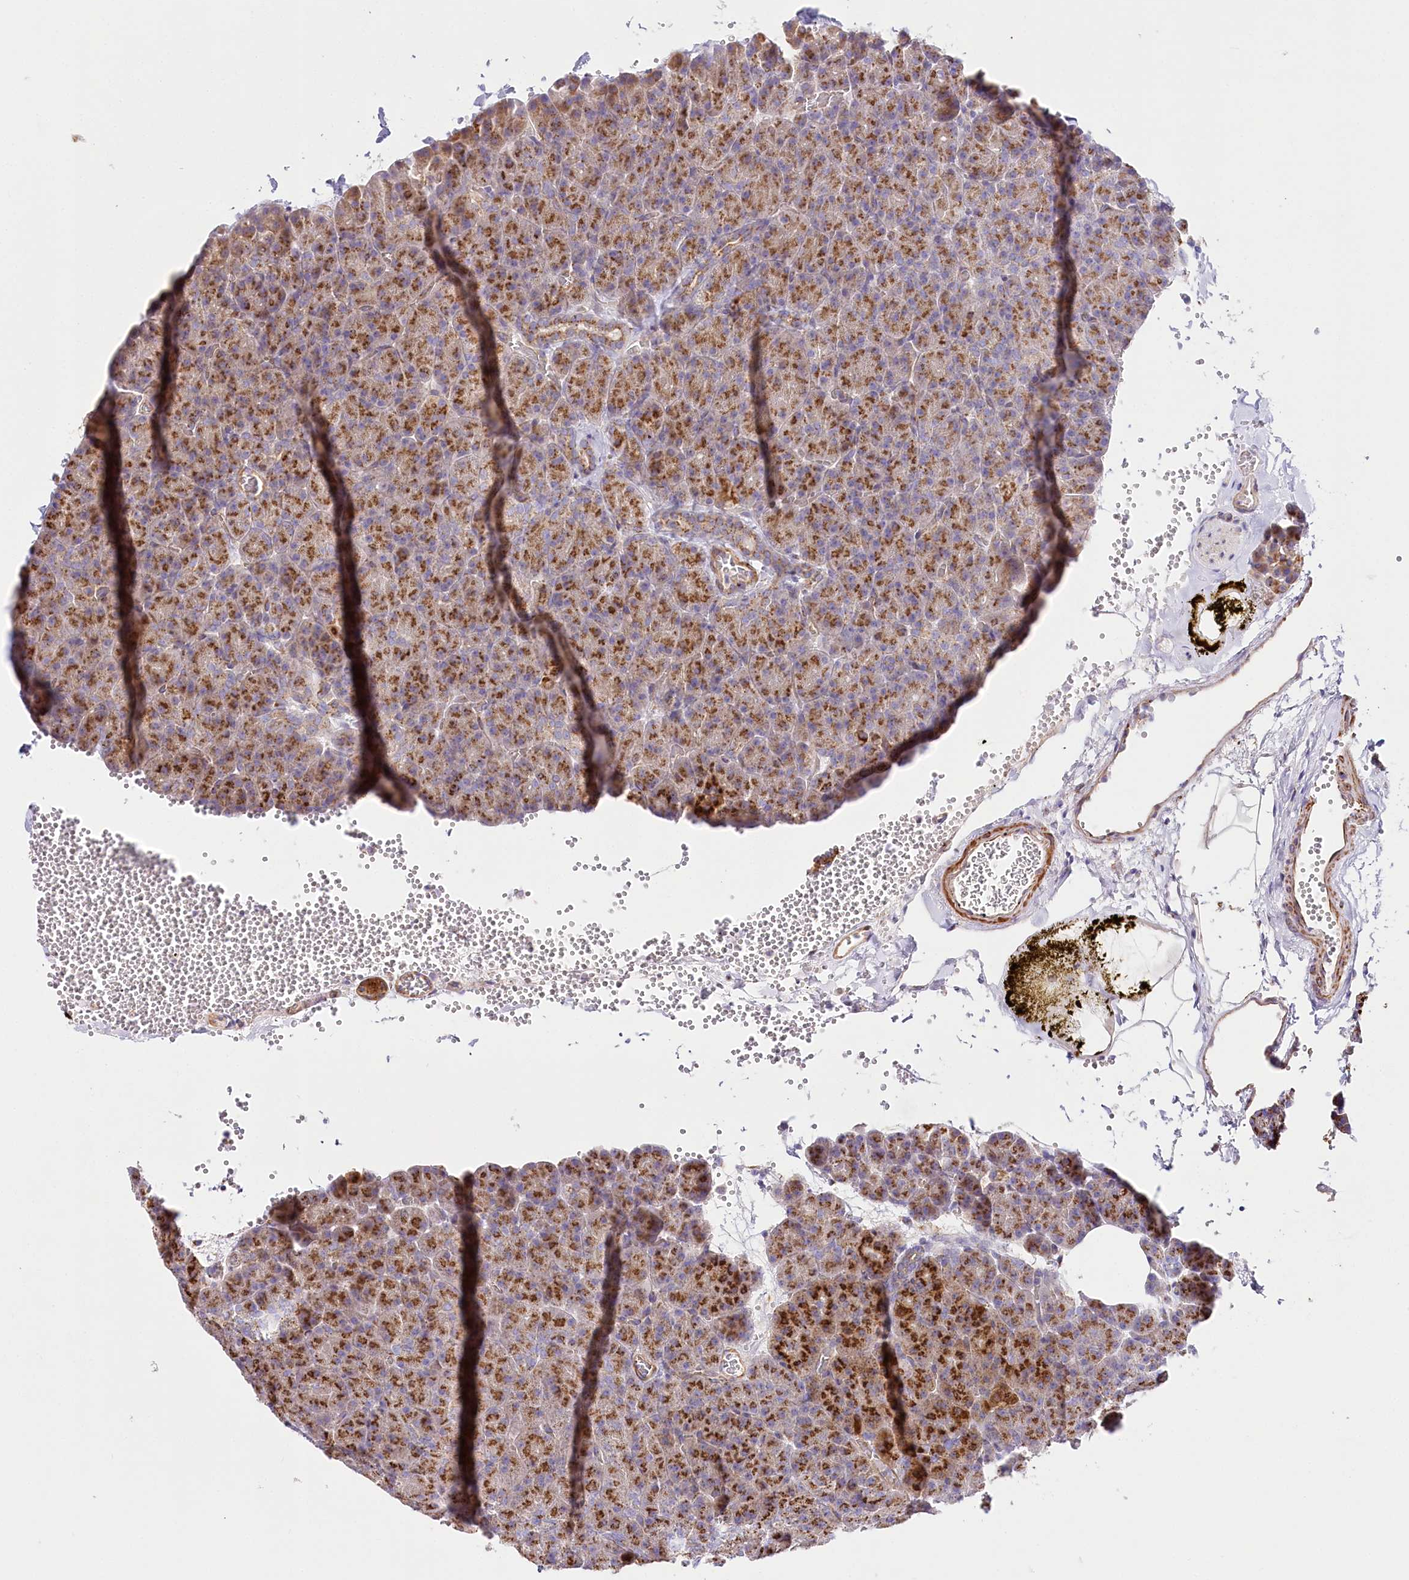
{"staining": {"intensity": "strong", "quantity": ">75%", "location": "cytoplasmic/membranous"}, "tissue": "pancreas", "cell_type": "Exocrine glandular cells", "image_type": "normal", "snomed": [{"axis": "morphology", "description": "Normal tissue, NOS"}, {"axis": "morphology", "description": "Carcinoid, malignant, NOS"}, {"axis": "topography", "description": "Pancreas"}], "caption": "Protein expression analysis of benign human pancreas reveals strong cytoplasmic/membranous expression in approximately >75% of exocrine glandular cells. (brown staining indicates protein expression, while blue staining denotes nuclei).", "gene": "ABRAXAS2", "patient": {"sex": "female", "age": 35}}